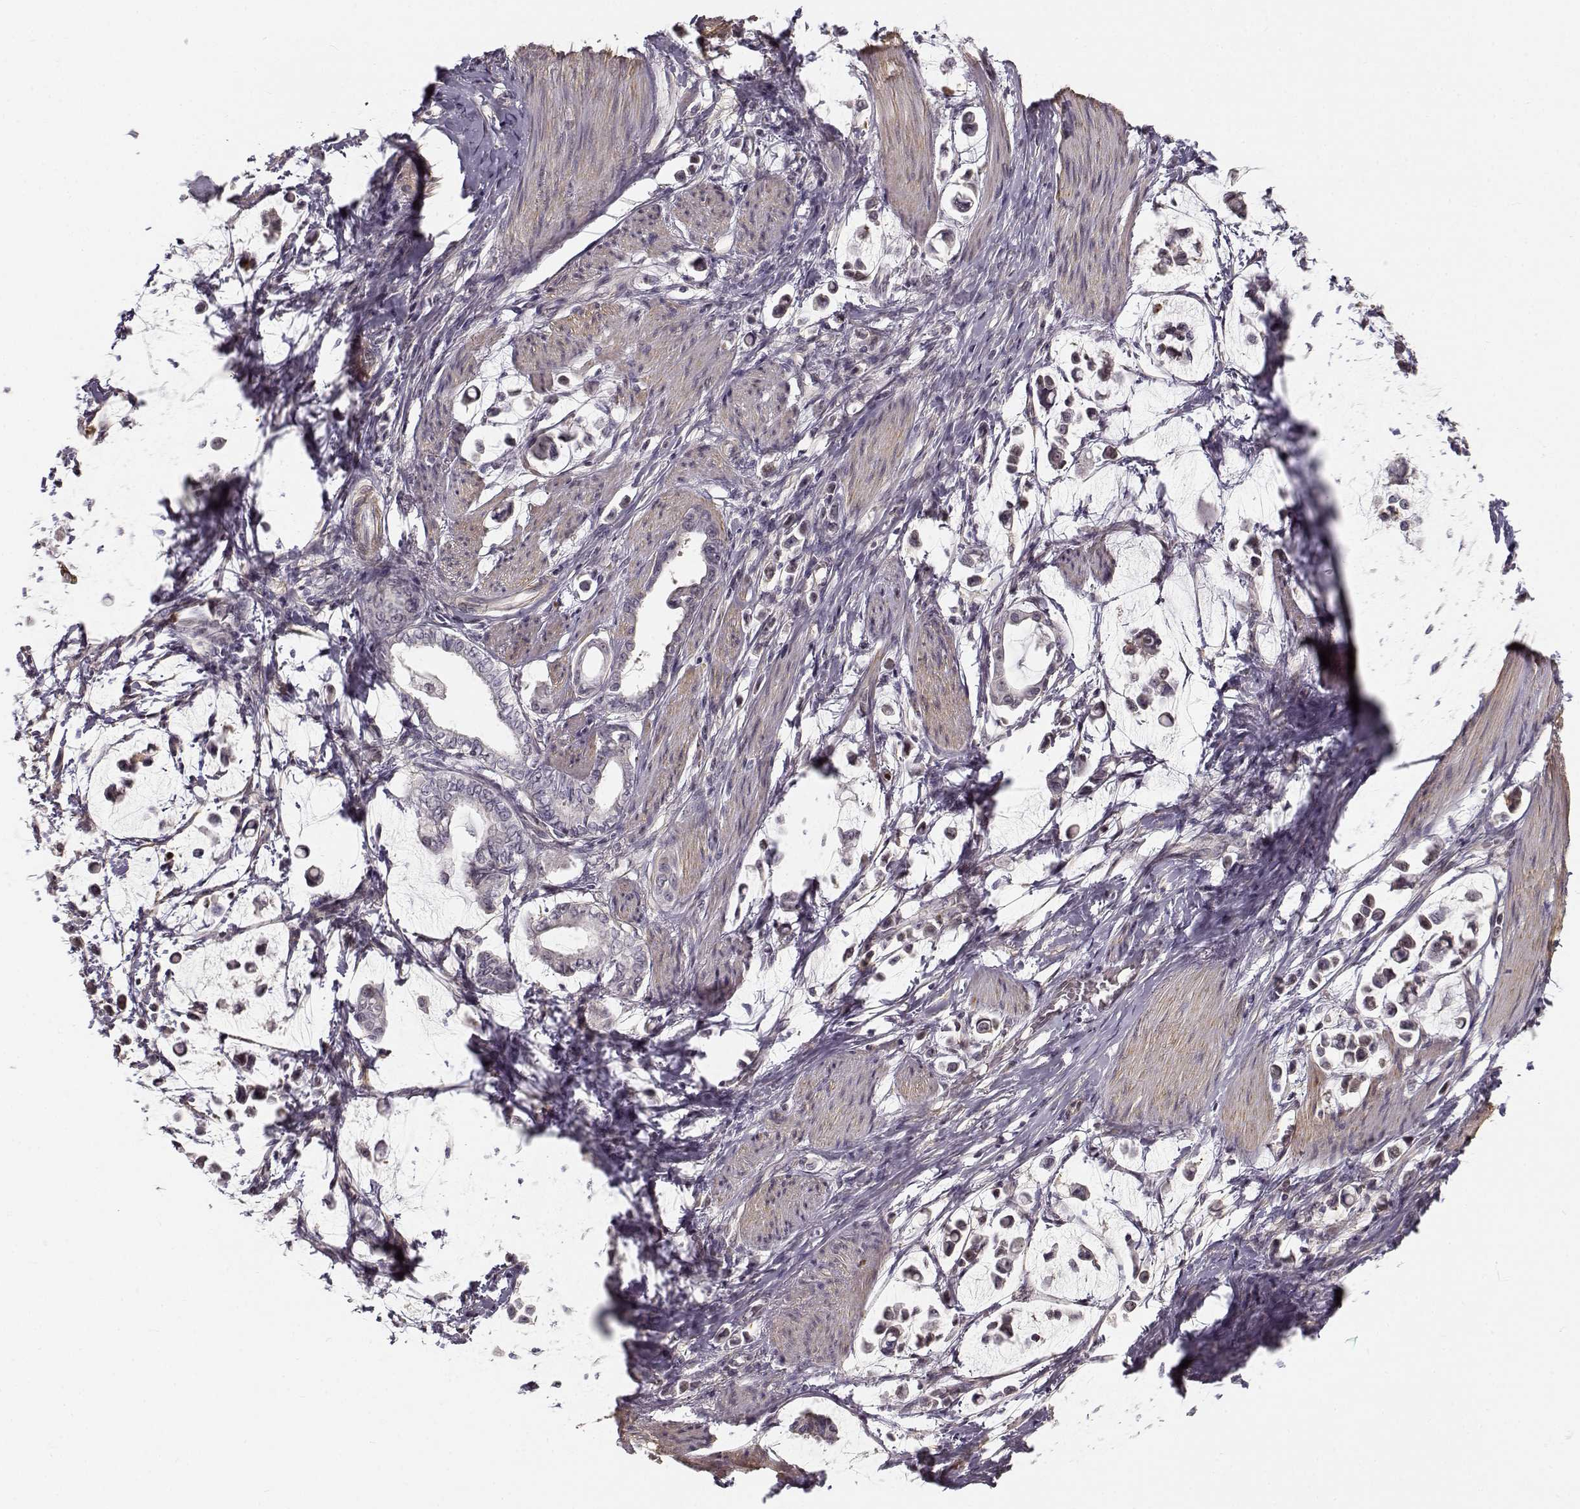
{"staining": {"intensity": "negative", "quantity": "none", "location": "none"}, "tissue": "stomach cancer", "cell_type": "Tumor cells", "image_type": "cancer", "snomed": [{"axis": "morphology", "description": "Adenocarcinoma, NOS"}, {"axis": "topography", "description": "Stomach"}], "caption": "Immunohistochemistry (IHC) image of stomach adenocarcinoma stained for a protein (brown), which exhibits no positivity in tumor cells.", "gene": "RGS9BP", "patient": {"sex": "male", "age": 82}}